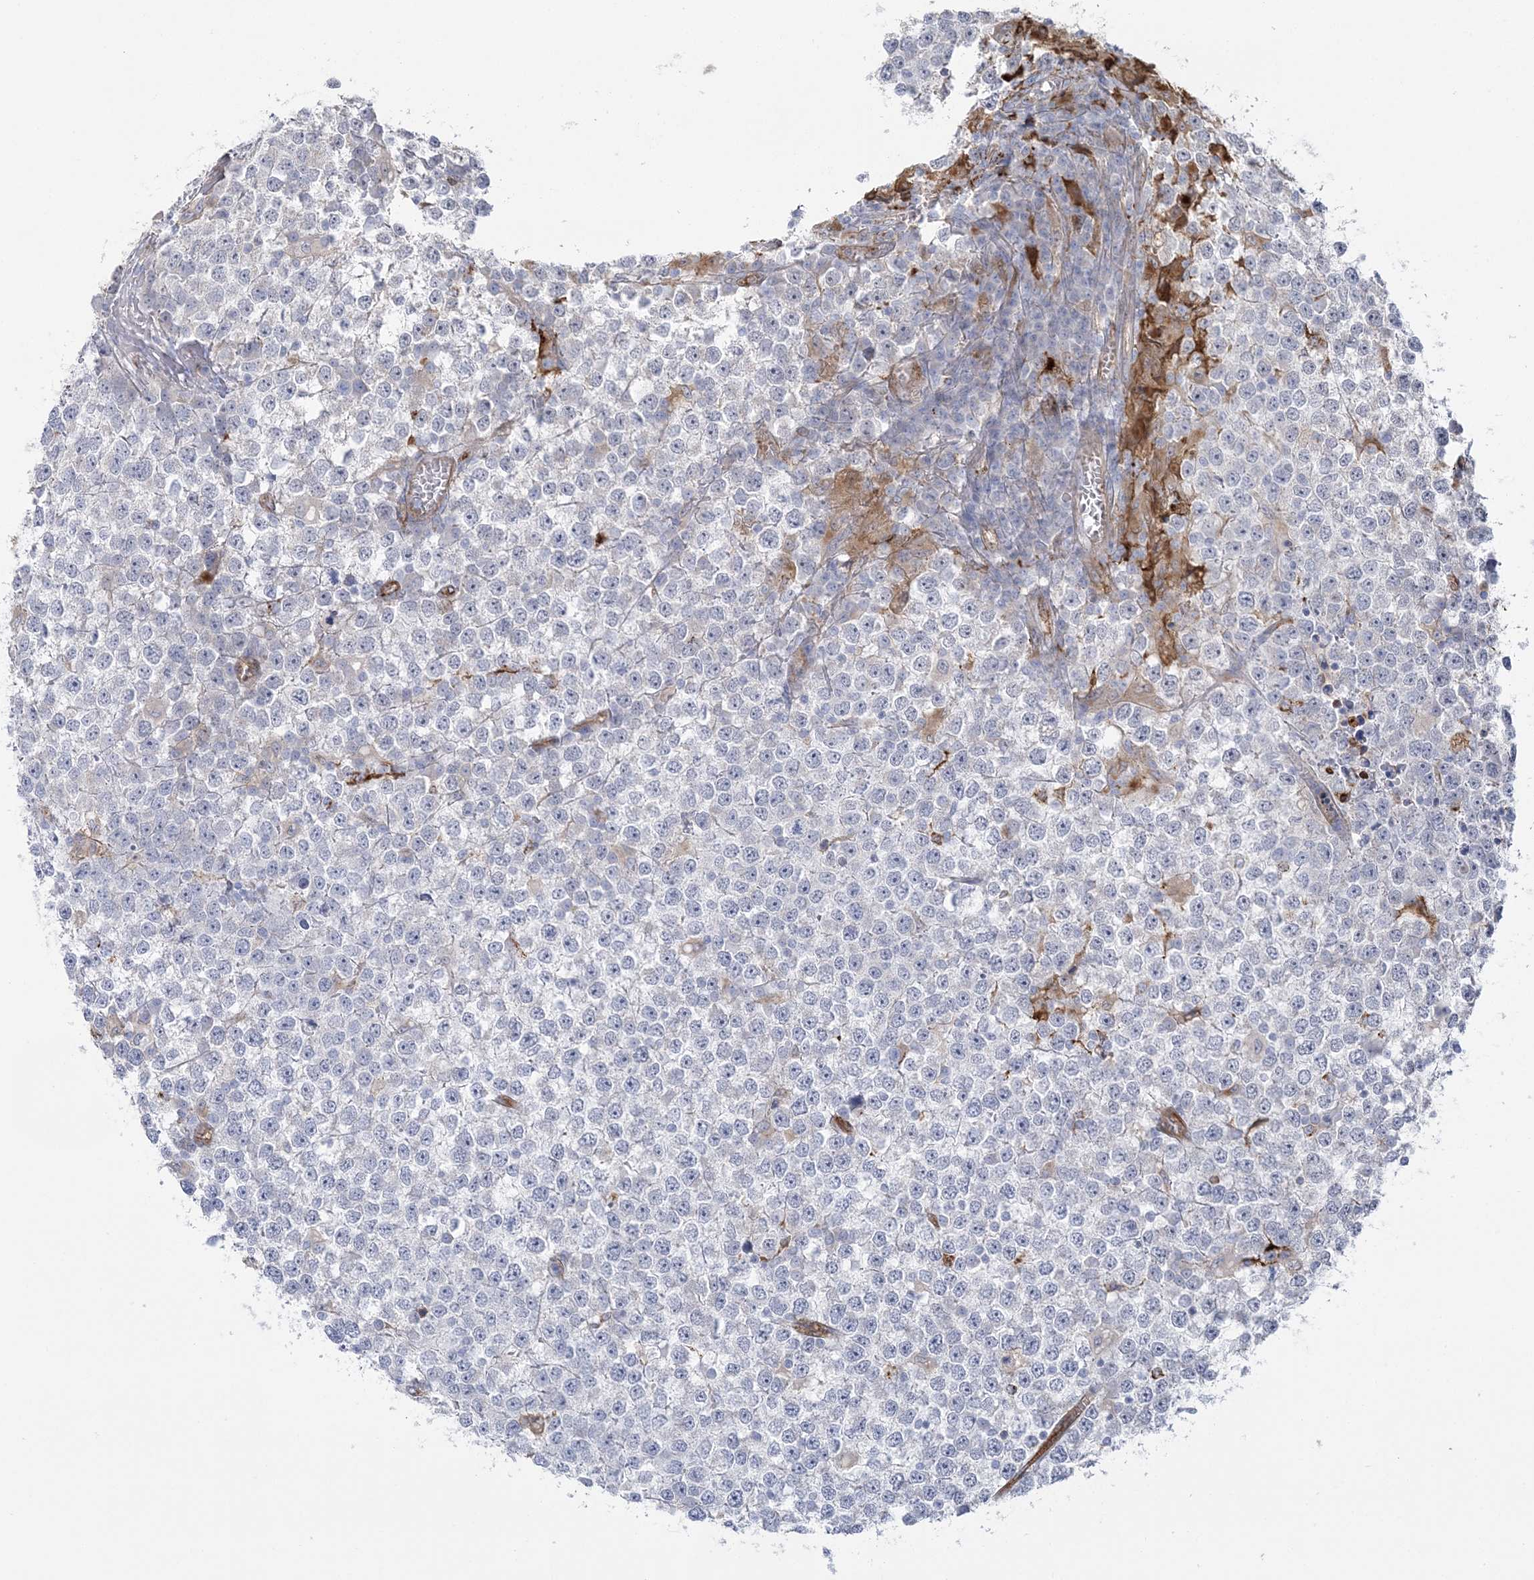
{"staining": {"intensity": "negative", "quantity": "none", "location": "none"}, "tissue": "testis cancer", "cell_type": "Tumor cells", "image_type": "cancer", "snomed": [{"axis": "morphology", "description": "Seminoma, NOS"}, {"axis": "topography", "description": "Testis"}], "caption": "Immunohistochemistry (IHC) histopathology image of neoplastic tissue: testis seminoma stained with DAB (3,3'-diaminobenzidine) exhibits no significant protein expression in tumor cells.", "gene": "HAAO", "patient": {"sex": "male", "age": 65}}